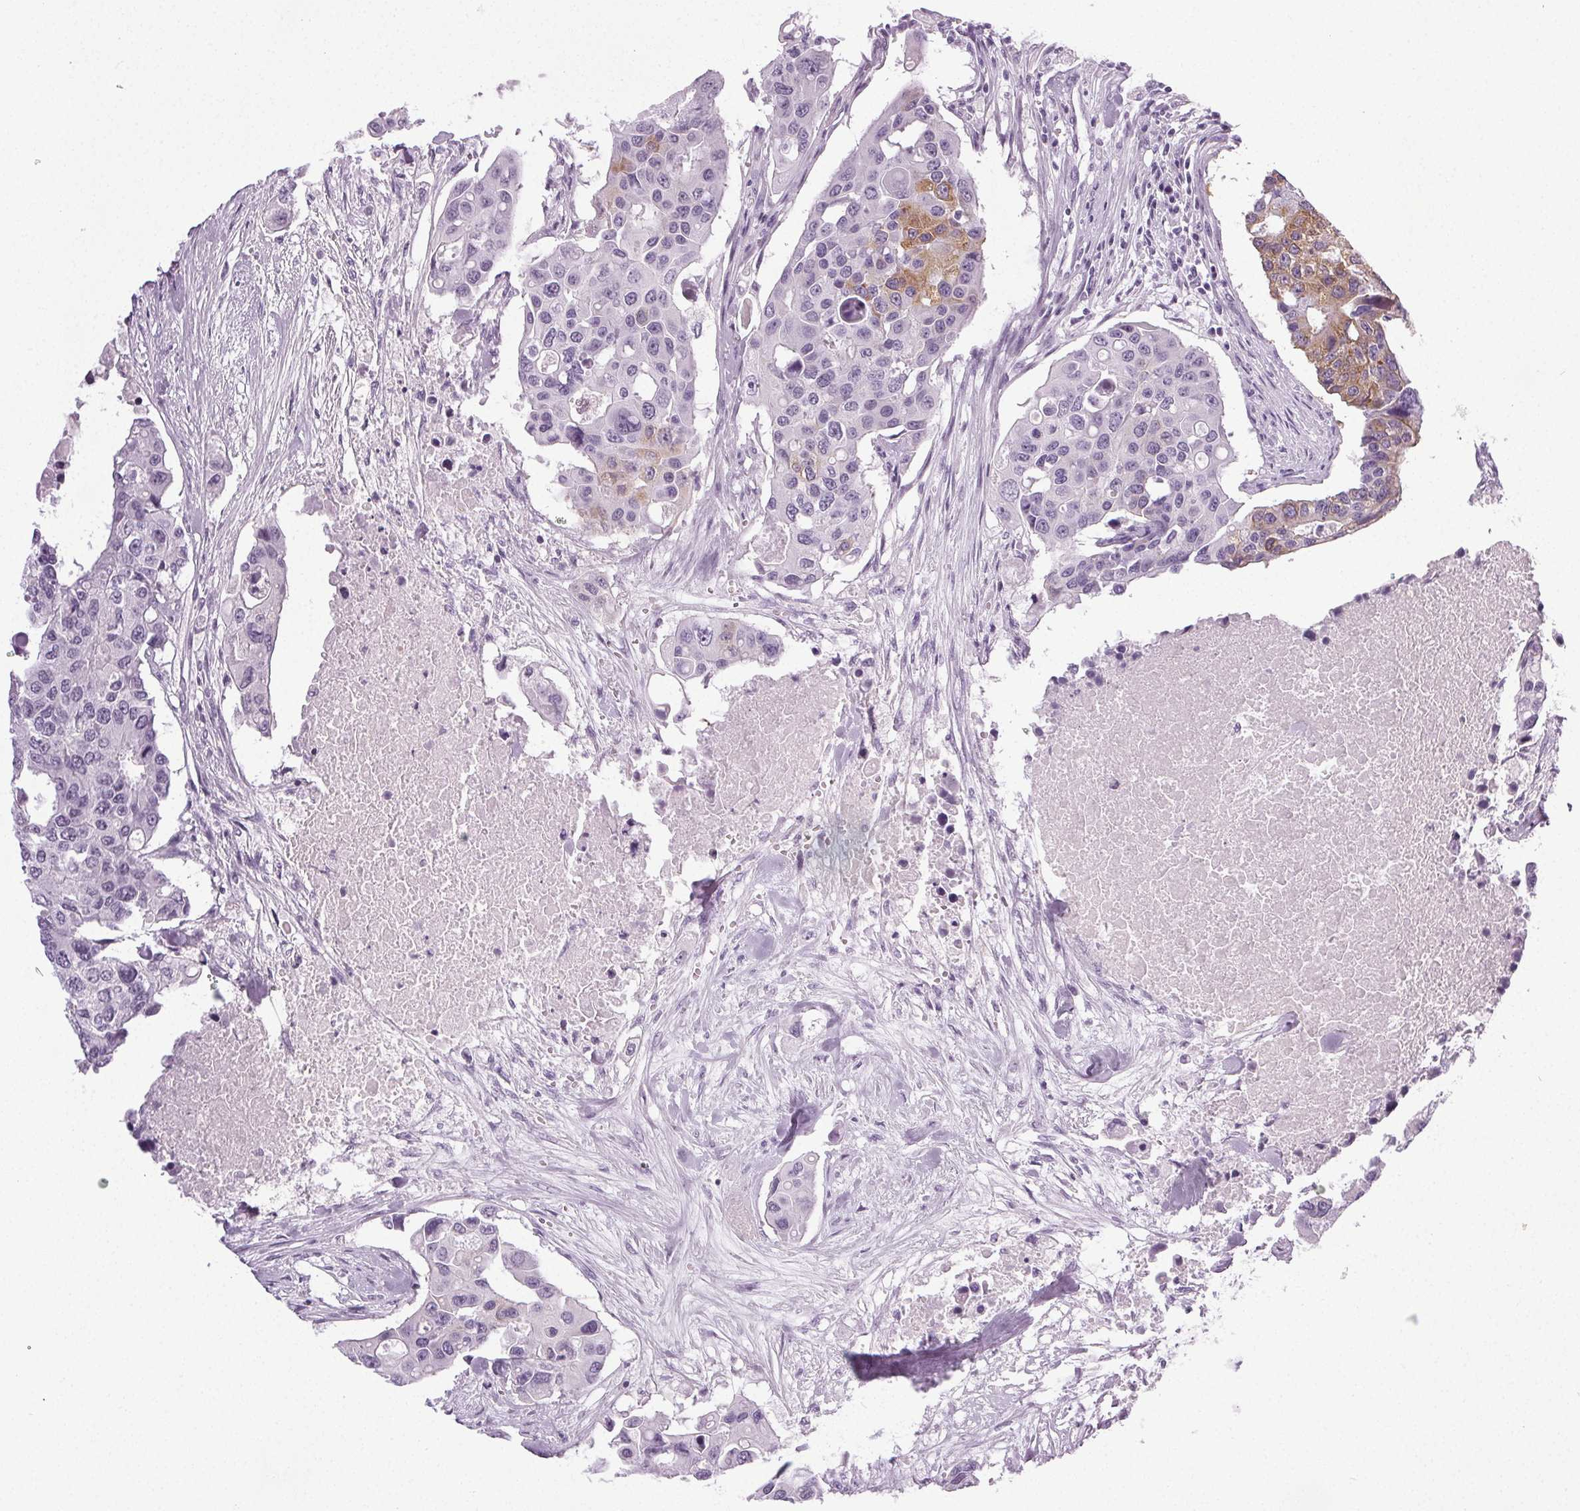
{"staining": {"intensity": "moderate", "quantity": "<25%", "location": "cytoplasmic/membranous"}, "tissue": "colorectal cancer", "cell_type": "Tumor cells", "image_type": "cancer", "snomed": [{"axis": "morphology", "description": "Adenocarcinoma, NOS"}, {"axis": "topography", "description": "Colon"}], "caption": "Immunohistochemistry (IHC) photomicrograph of neoplastic tissue: colorectal cancer (adenocarcinoma) stained using IHC displays low levels of moderate protein expression localized specifically in the cytoplasmic/membranous of tumor cells, appearing as a cytoplasmic/membranous brown color.", "gene": "IGF2BP1", "patient": {"sex": "male", "age": 77}}